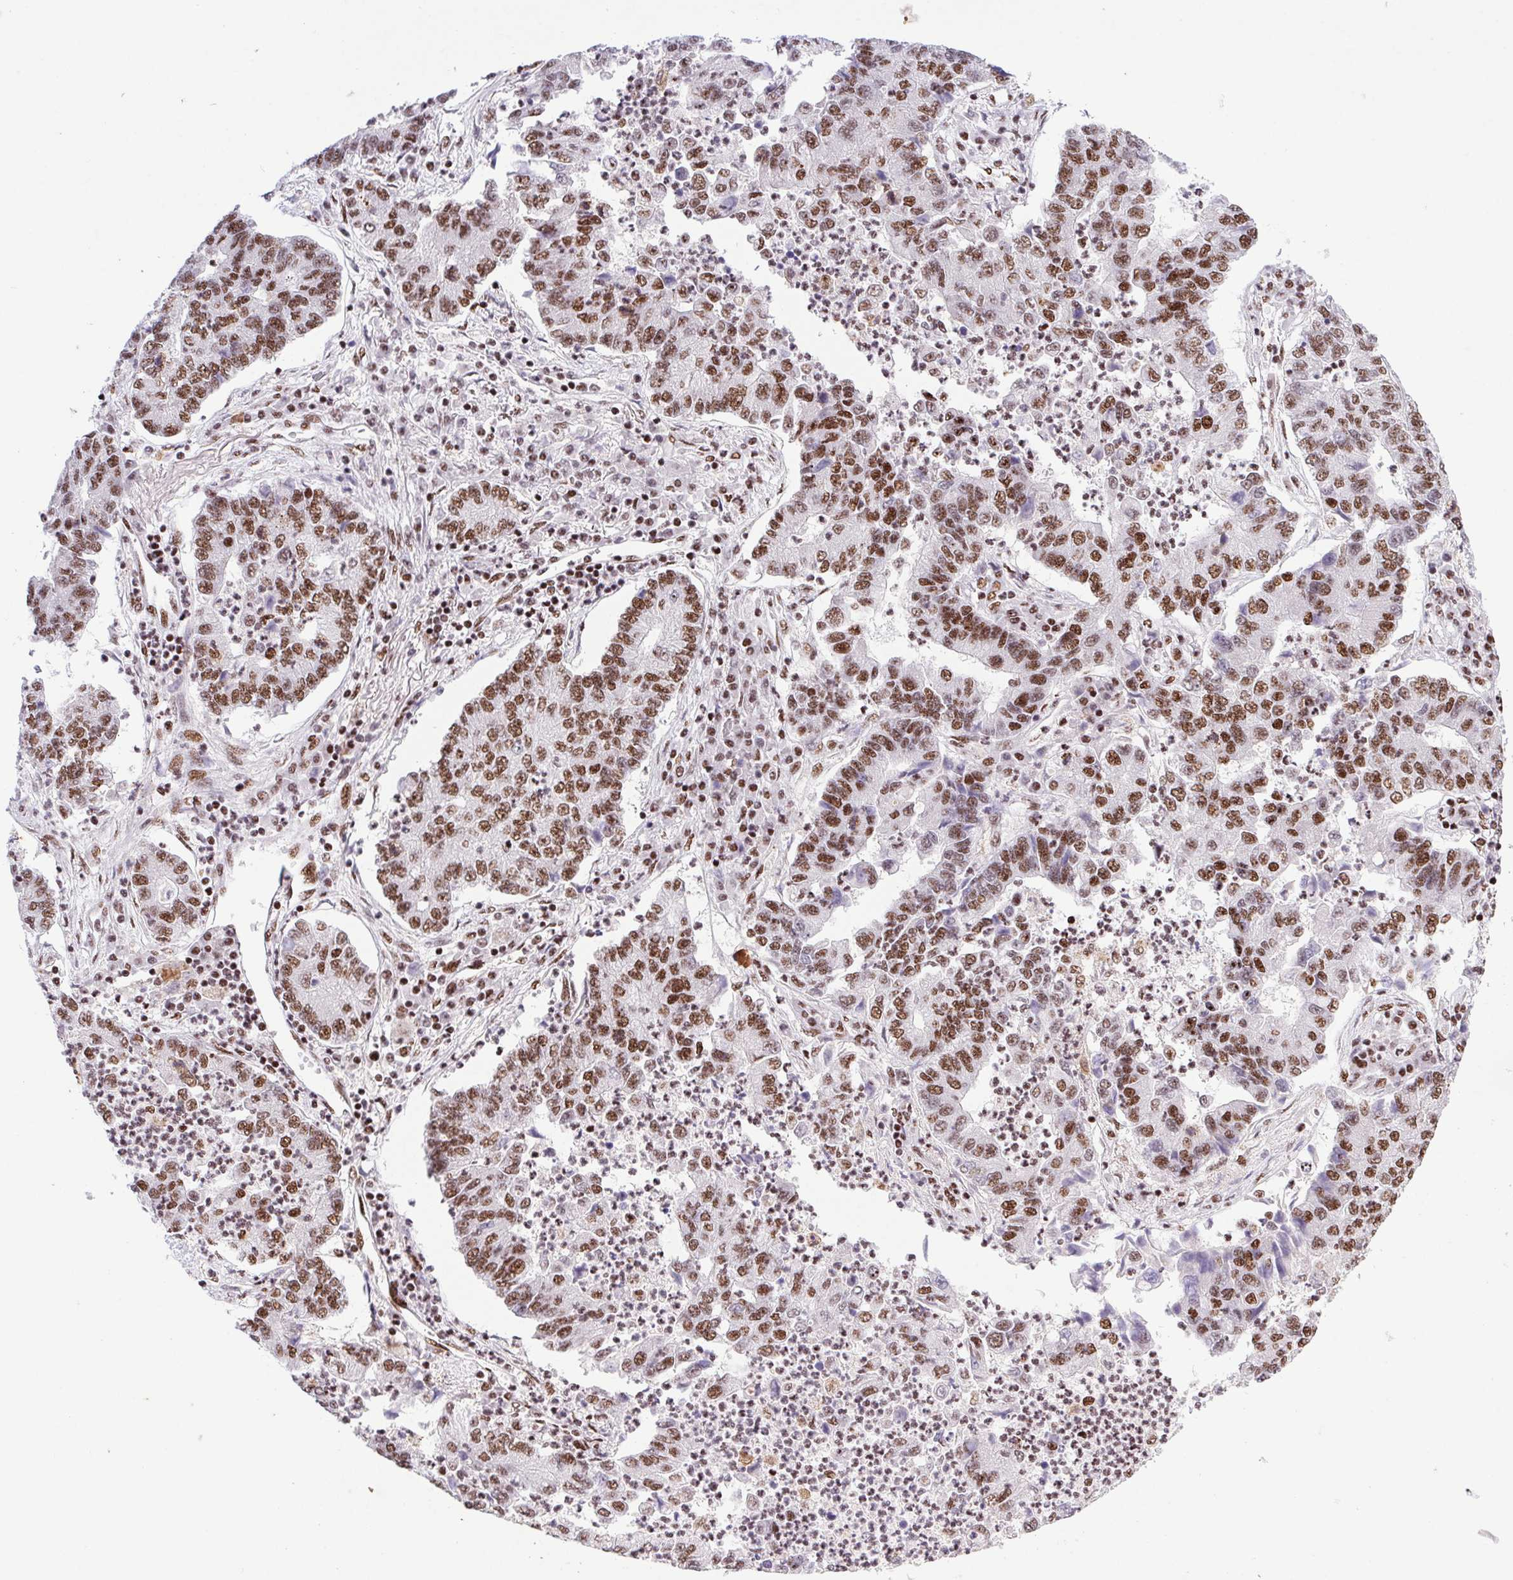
{"staining": {"intensity": "moderate", "quantity": ">75%", "location": "nuclear"}, "tissue": "lung cancer", "cell_type": "Tumor cells", "image_type": "cancer", "snomed": [{"axis": "morphology", "description": "Adenocarcinoma, NOS"}, {"axis": "topography", "description": "Lung"}], "caption": "Human lung cancer stained for a protein (brown) shows moderate nuclear positive staining in about >75% of tumor cells.", "gene": "LDLRAD4", "patient": {"sex": "female", "age": 57}}